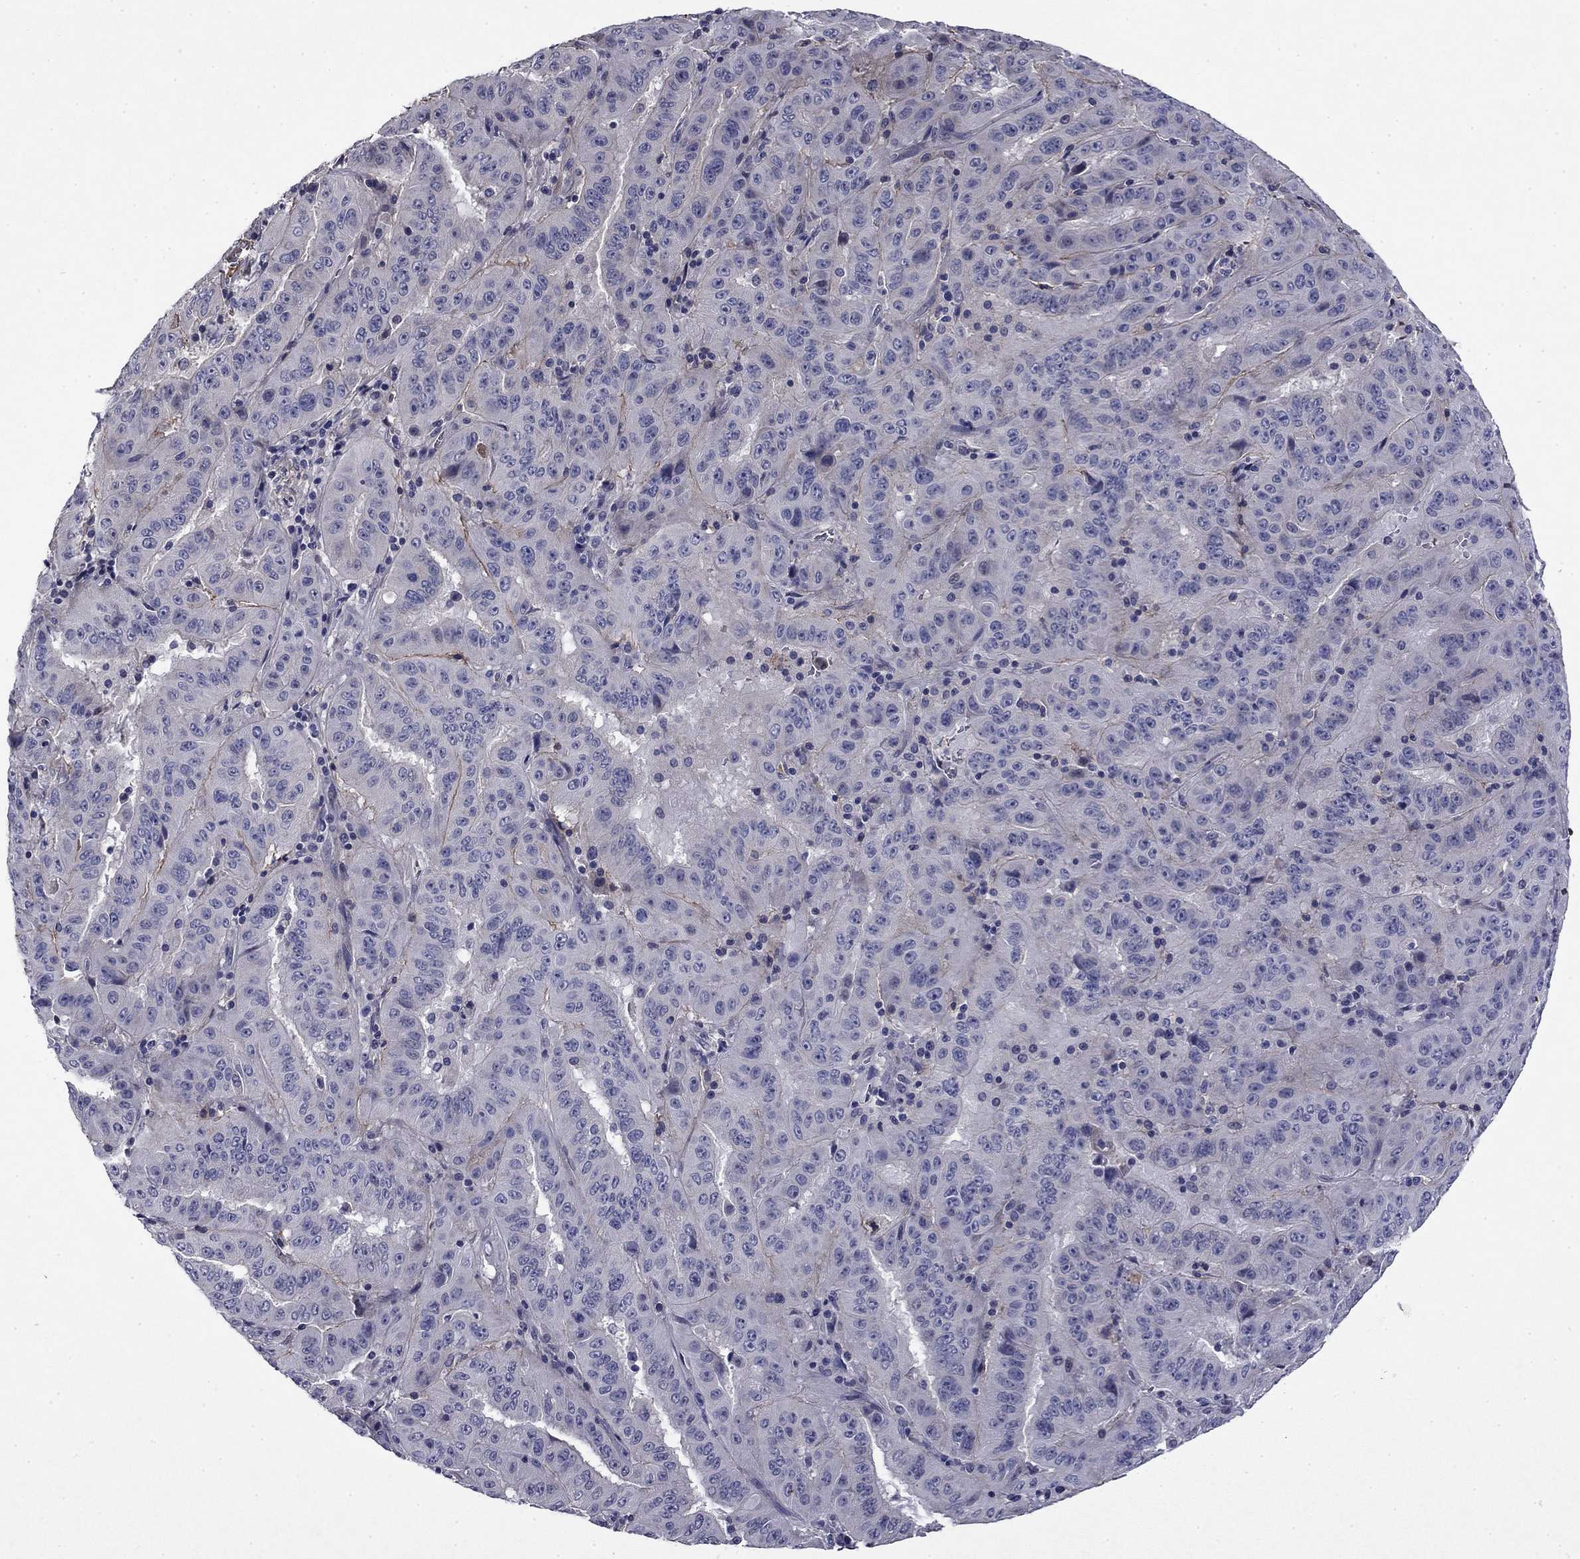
{"staining": {"intensity": "negative", "quantity": "none", "location": "none"}, "tissue": "pancreatic cancer", "cell_type": "Tumor cells", "image_type": "cancer", "snomed": [{"axis": "morphology", "description": "Adenocarcinoma, NOS"}, {"axis": "topography", "description": "Pancreas"}], "caption": "IHC photomicrograph of neoplastic tissue: pancreatic adenocarcinoma stained with DAB (3,3'-diaminobenzidine) demonstrates no significant protein positivity in tumor cells.", "gene": "COL2A1", "patient": {"sex": "male", "age": 63}}